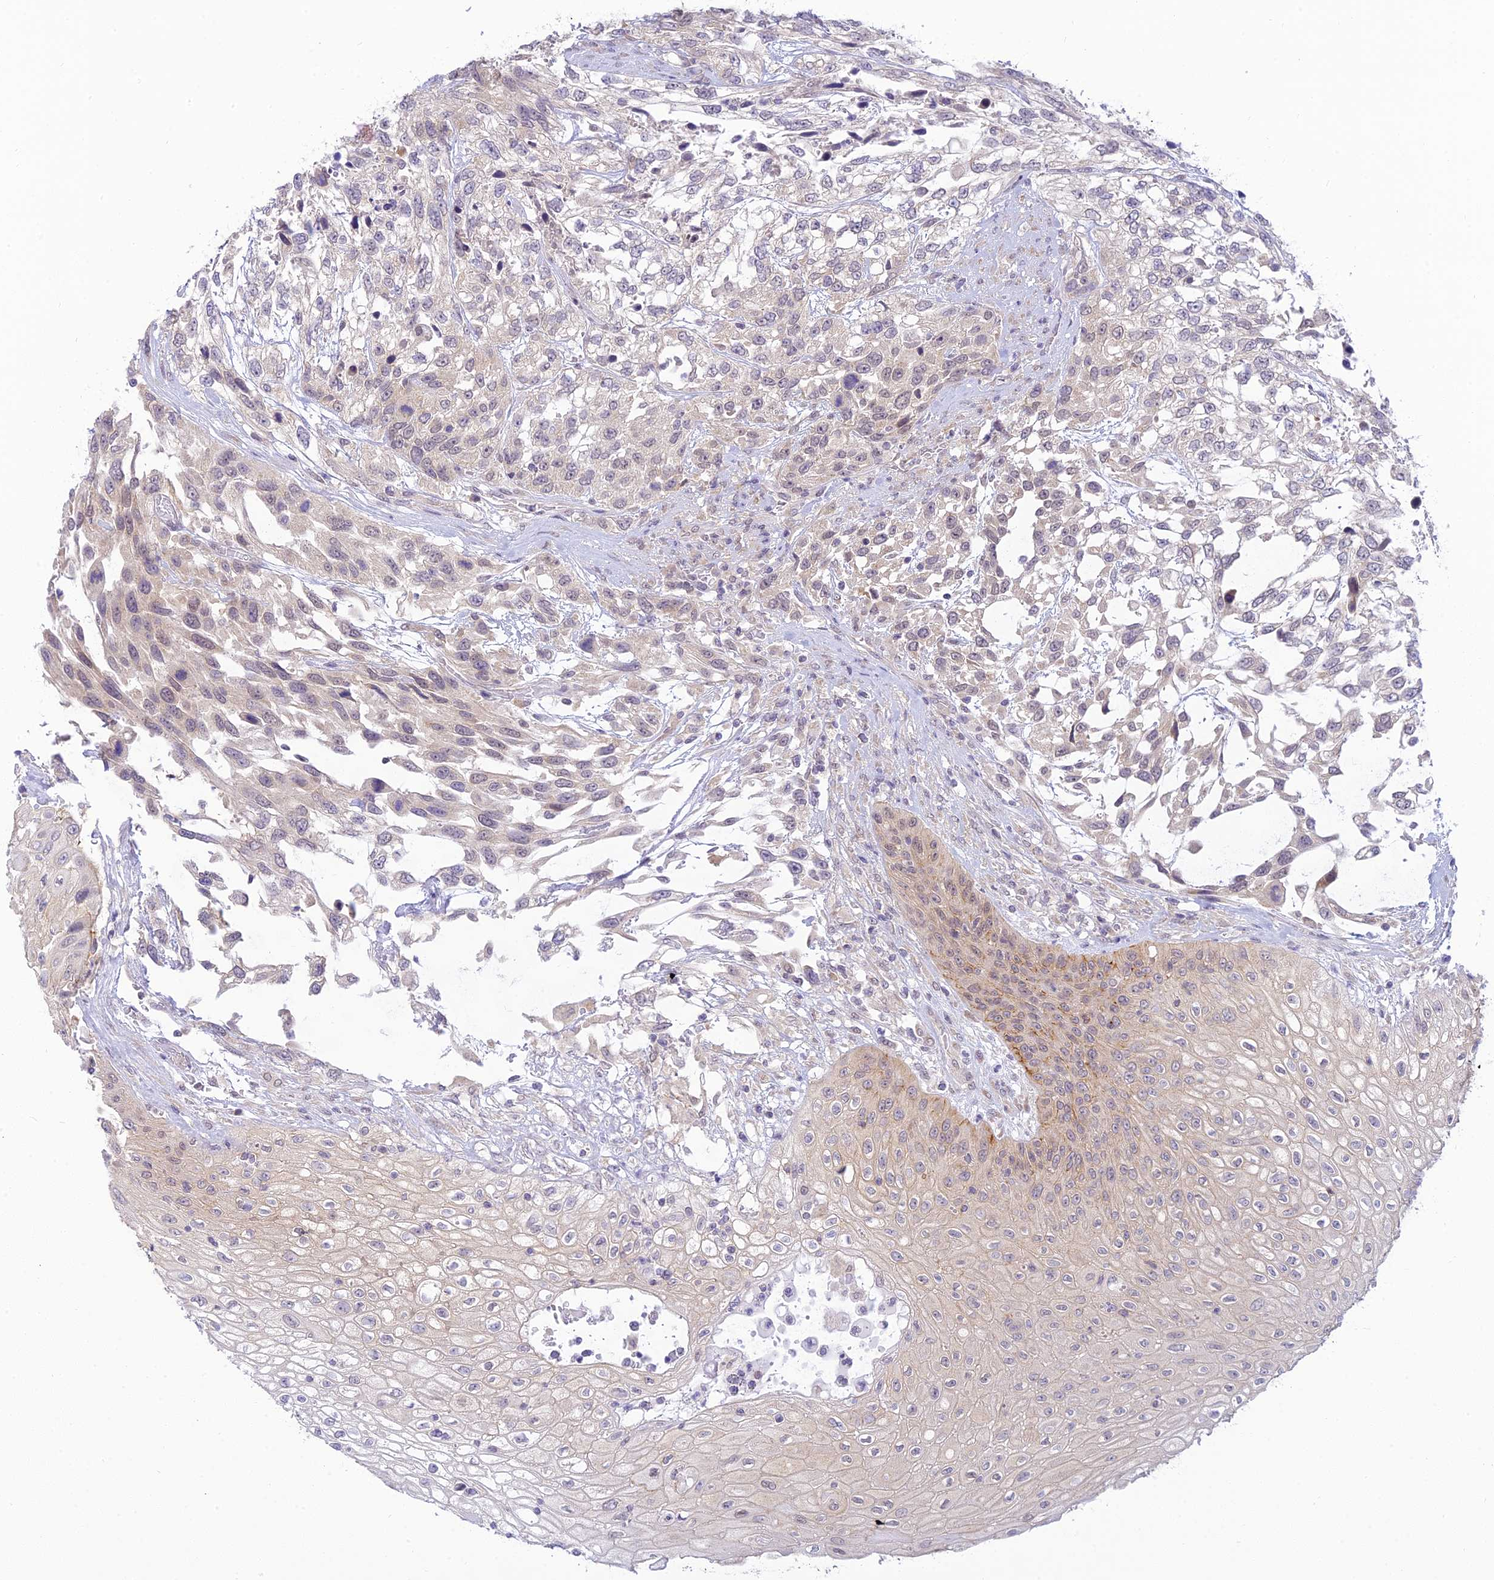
{"staining": {"intensity": "negative", "quantity": "none", "location": "none"}, "tissue": "urothelial cancer", "cell_type": "Tumor cells", "image_type": "cancer", "snomed": [{"axis": "morphology", "description": "Urothelial carcinoma, High grade"}, {"axis": "topography", "description": "Urinary bladder"}], "caption": "Tumor cells show no significant expression in urothelial cancer. (Stains: DAB (3,3'-diaminobenzidine) immunohistochemistry with hematoxylin counter stain, Microscopy: brightfield microscopy at high magnification).", "gene": "SKIC8", "patient": {"sex": "female", "age": 70}}